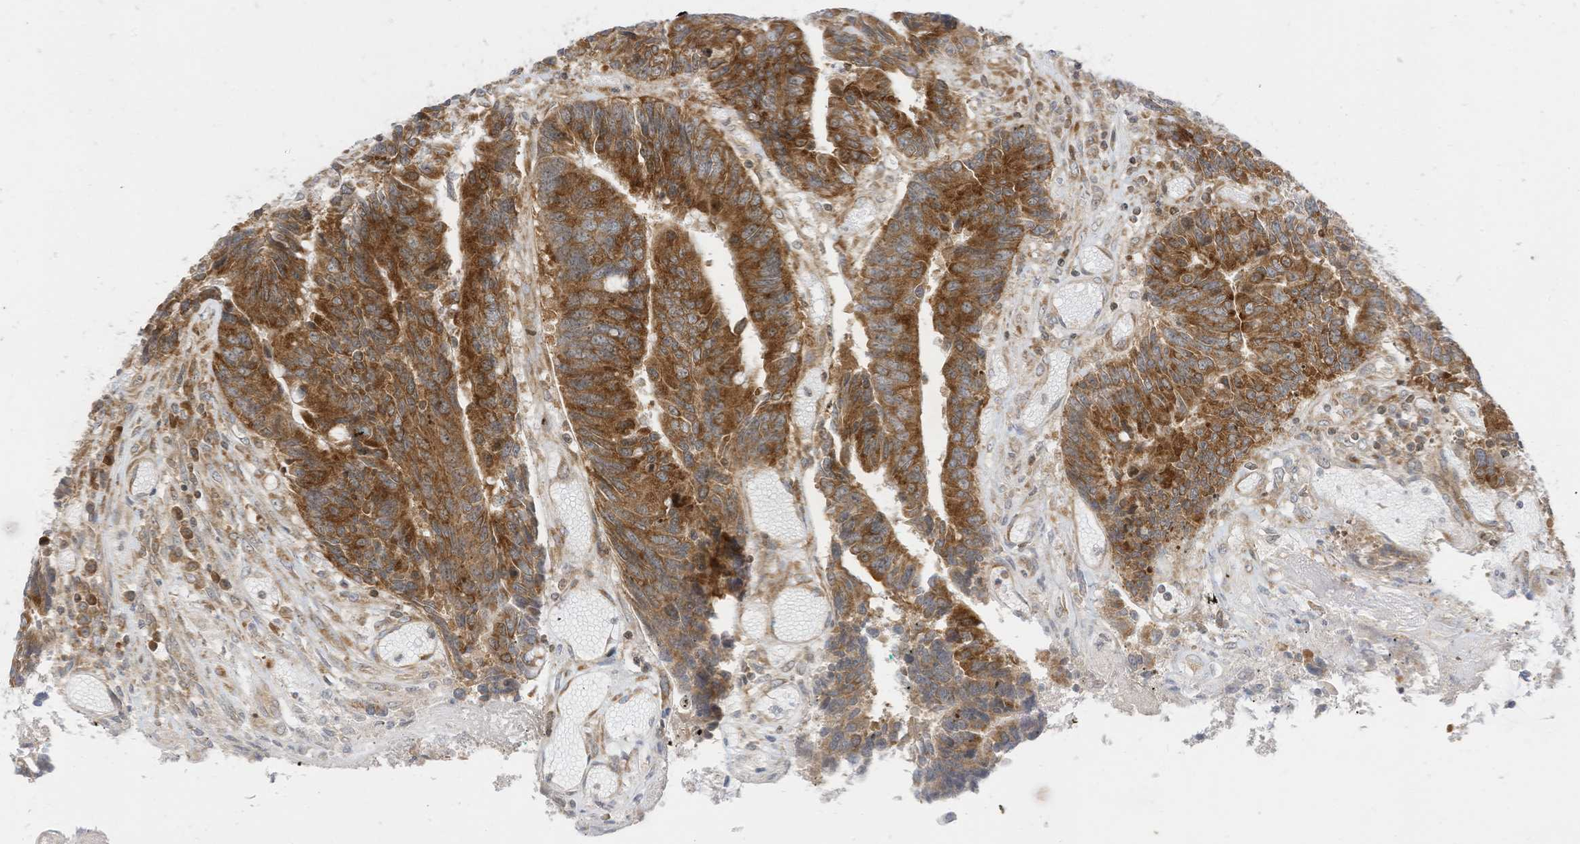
{"staining": {"intensity": "strong", "quantity": ">75%", "location": "cytoplasmic/membranous"}, "tissue": "colorectal cancer", "cell_type": "Tumor cells", "image_type": "cancer", "snomed": [{"axis": "morphology", "description": "Adenocarcinoma, NOS"}, {"axis": "topography", "description": "Rectum"}], "caption": "Immunohistochemical staining of colorectal cancer reveals high levels of strong cytoplasmic/membranous expression in about >75% of tumor cells. (DAB (3,3'-diaminobenzidine) IHC with brightfield microscopy, high magnification).", "gene": "EDF1", "patient": {"sex": "male", "age": 84}}